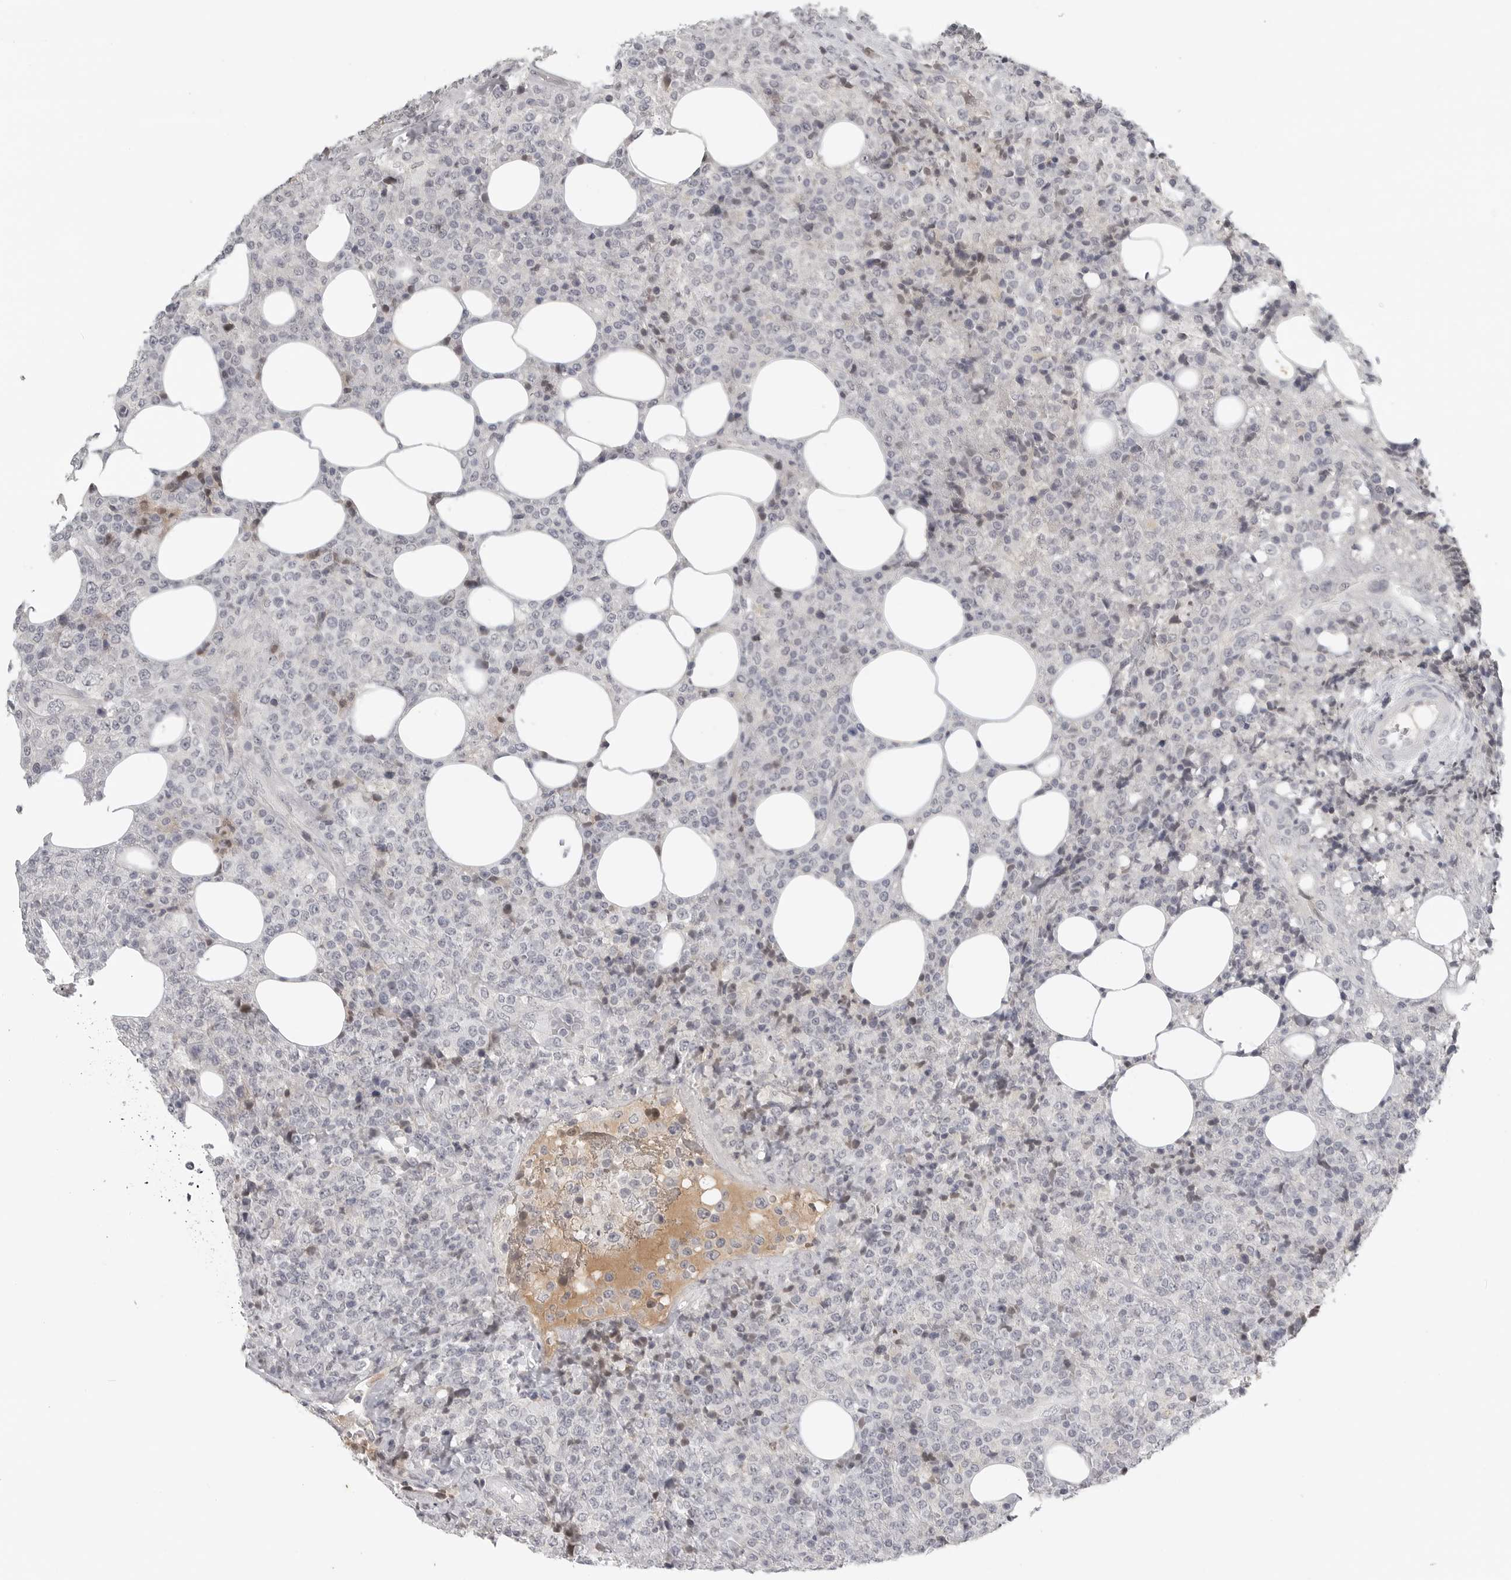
{"staining": {"intensity": "negative", "quantity": "none", "location": "none"}, "tissue": "lymphoma", "cell_type": "Tumor cells", "image_type": "cancer", "snomed": [{"axis": "morphology", "description": "Malignant lymphoma, non-Hodgkin's type, High grade"}, {"axis": "topography", "description": "Lymph node"}], "caption": "This is an immunohistochemistry photomicrograph of malignant lymphoma, non-Hodgkin's type (high-grade). There is no staining in tumor cells.", "gene": "BPIFA1", "patient": {"sex": "male", "age": 13}}